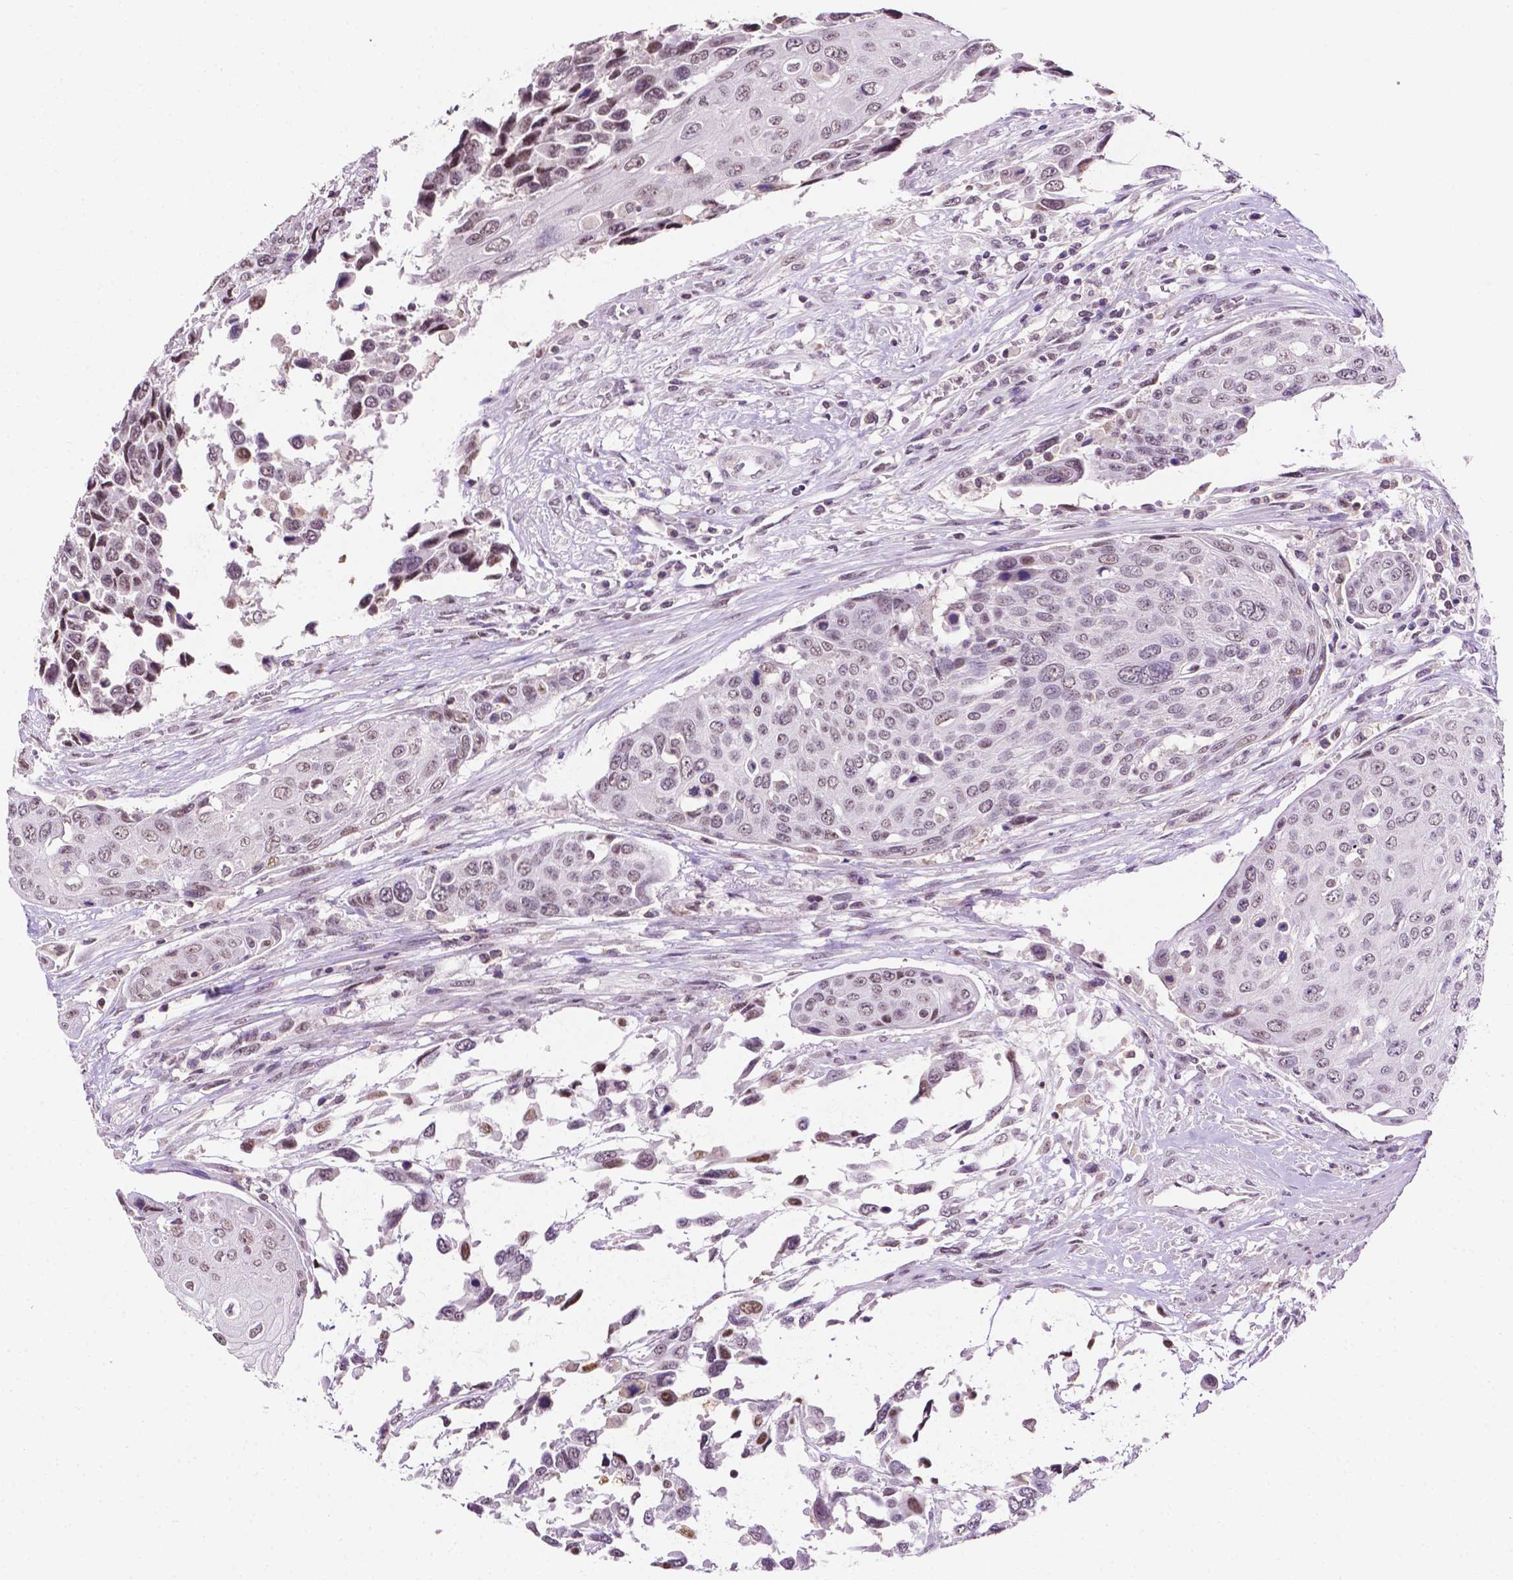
{"staining": {"intensity": "negative", "quantity": "none", "location": "none"}, "tissue": "urothelial cancer", "cell_type": "Tumor cells", "image_type": "cancer", "snomed": [{"axis": "morphology", "description": "Urothelial carcinoma, High grade"}, {"axis": "topography", "description": "Urinary bladder"}], "caption": "Tumor cells are negative for brown protein staining in urothelial cancer.", "gene": "PTPN6", "patient": {"sex": "female", "age": 70}}